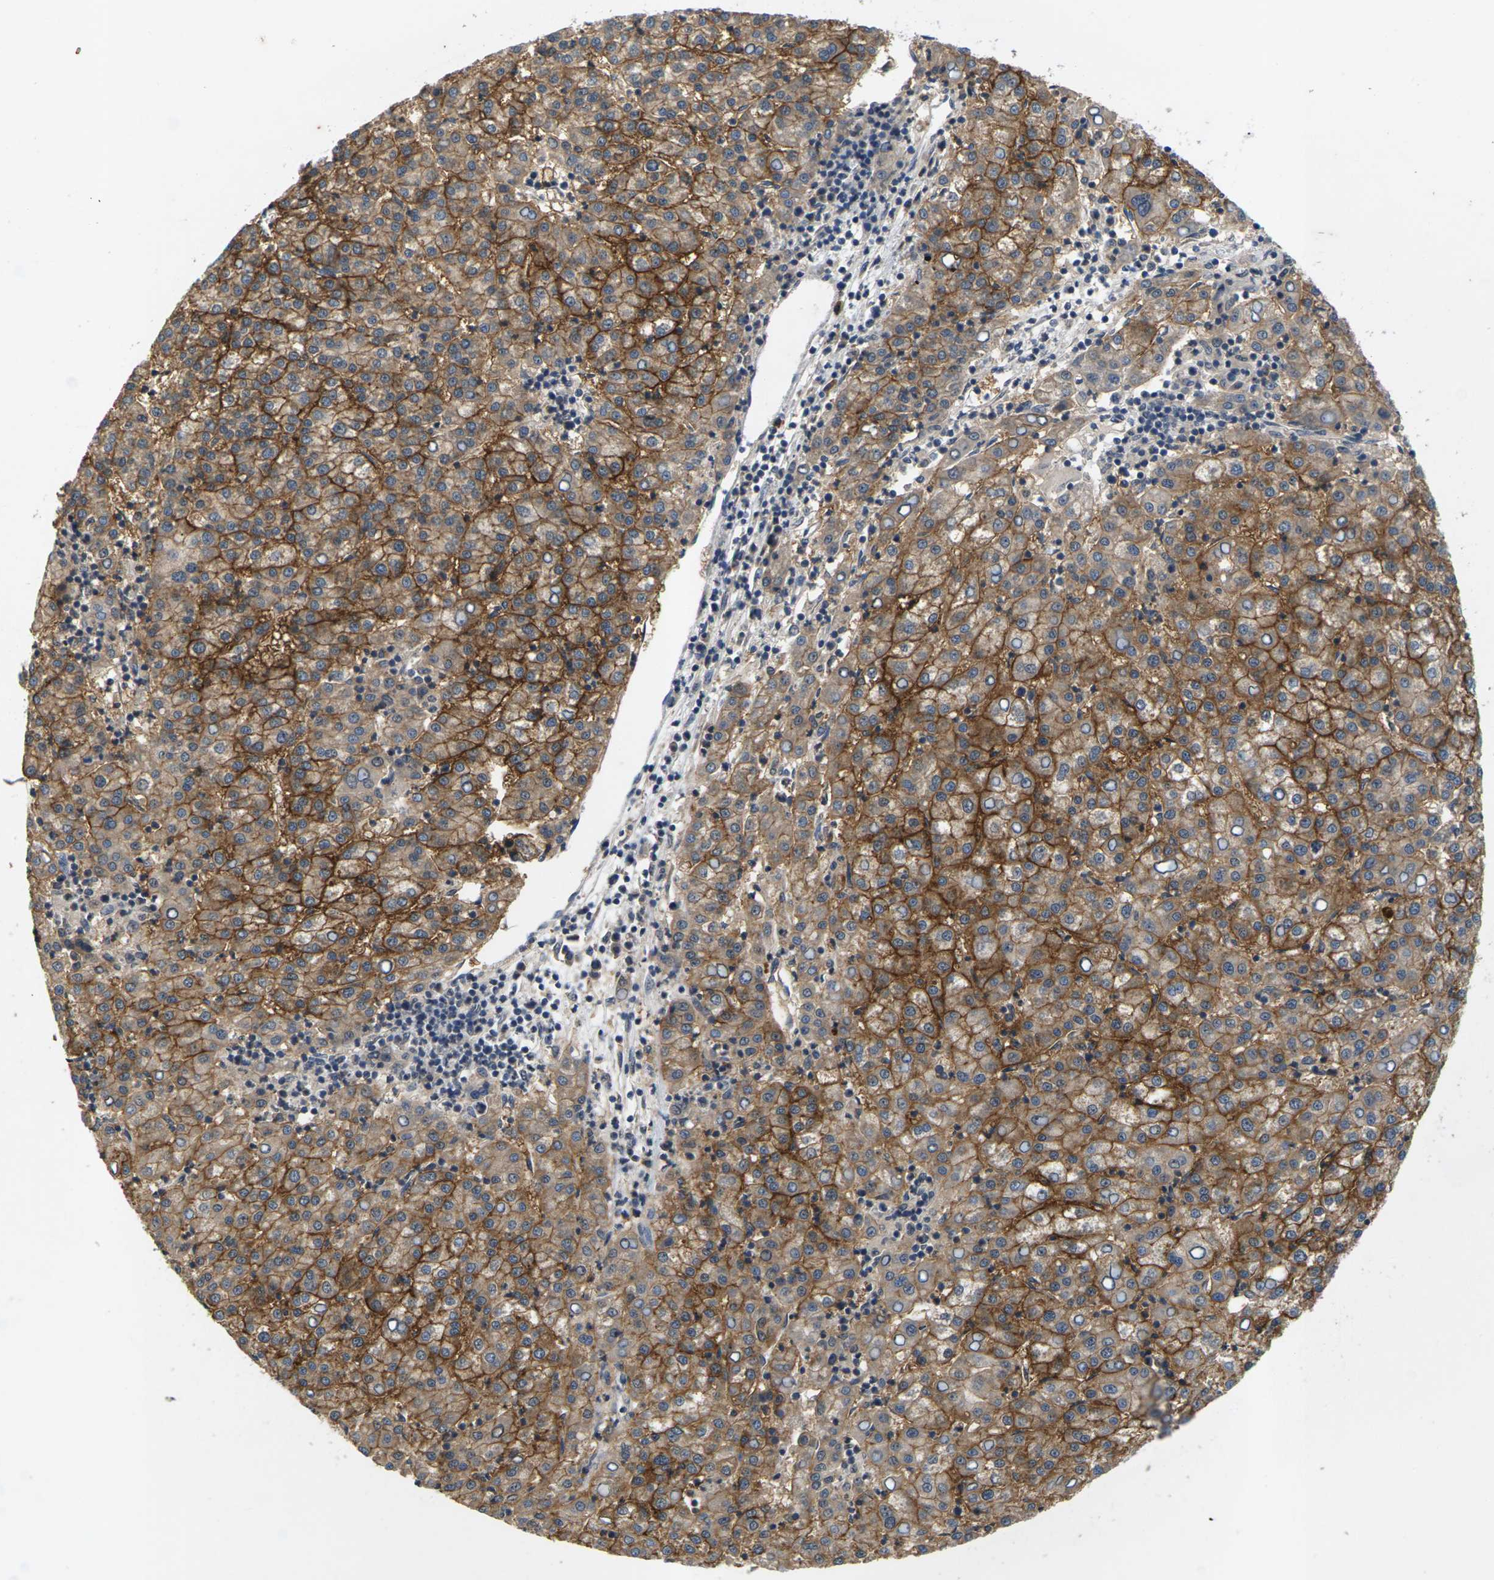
{"staining": {"intensity": "moderate", "quantity": ">75%", "location": "cytoplasmic/membranous"}, "tissue": "liver cancer", "cell_type": "Tumor cells", "image_type": "cancer", "snomed": [{"axis": "morphology", "description": "Carcinoma, Hepatocellular, NOS"}, {"axis": "topography", "description": "Liver"}], "caption": "Immunohistochemistry image of liver cancer stained for a protein (brown), which demonstrates medium levels of moderate cytoplasmic/membranous expression in approximately >75% of tumor cells.", "gene": "SLC2A2", "patient": {"sex": "female", "age": 58}}